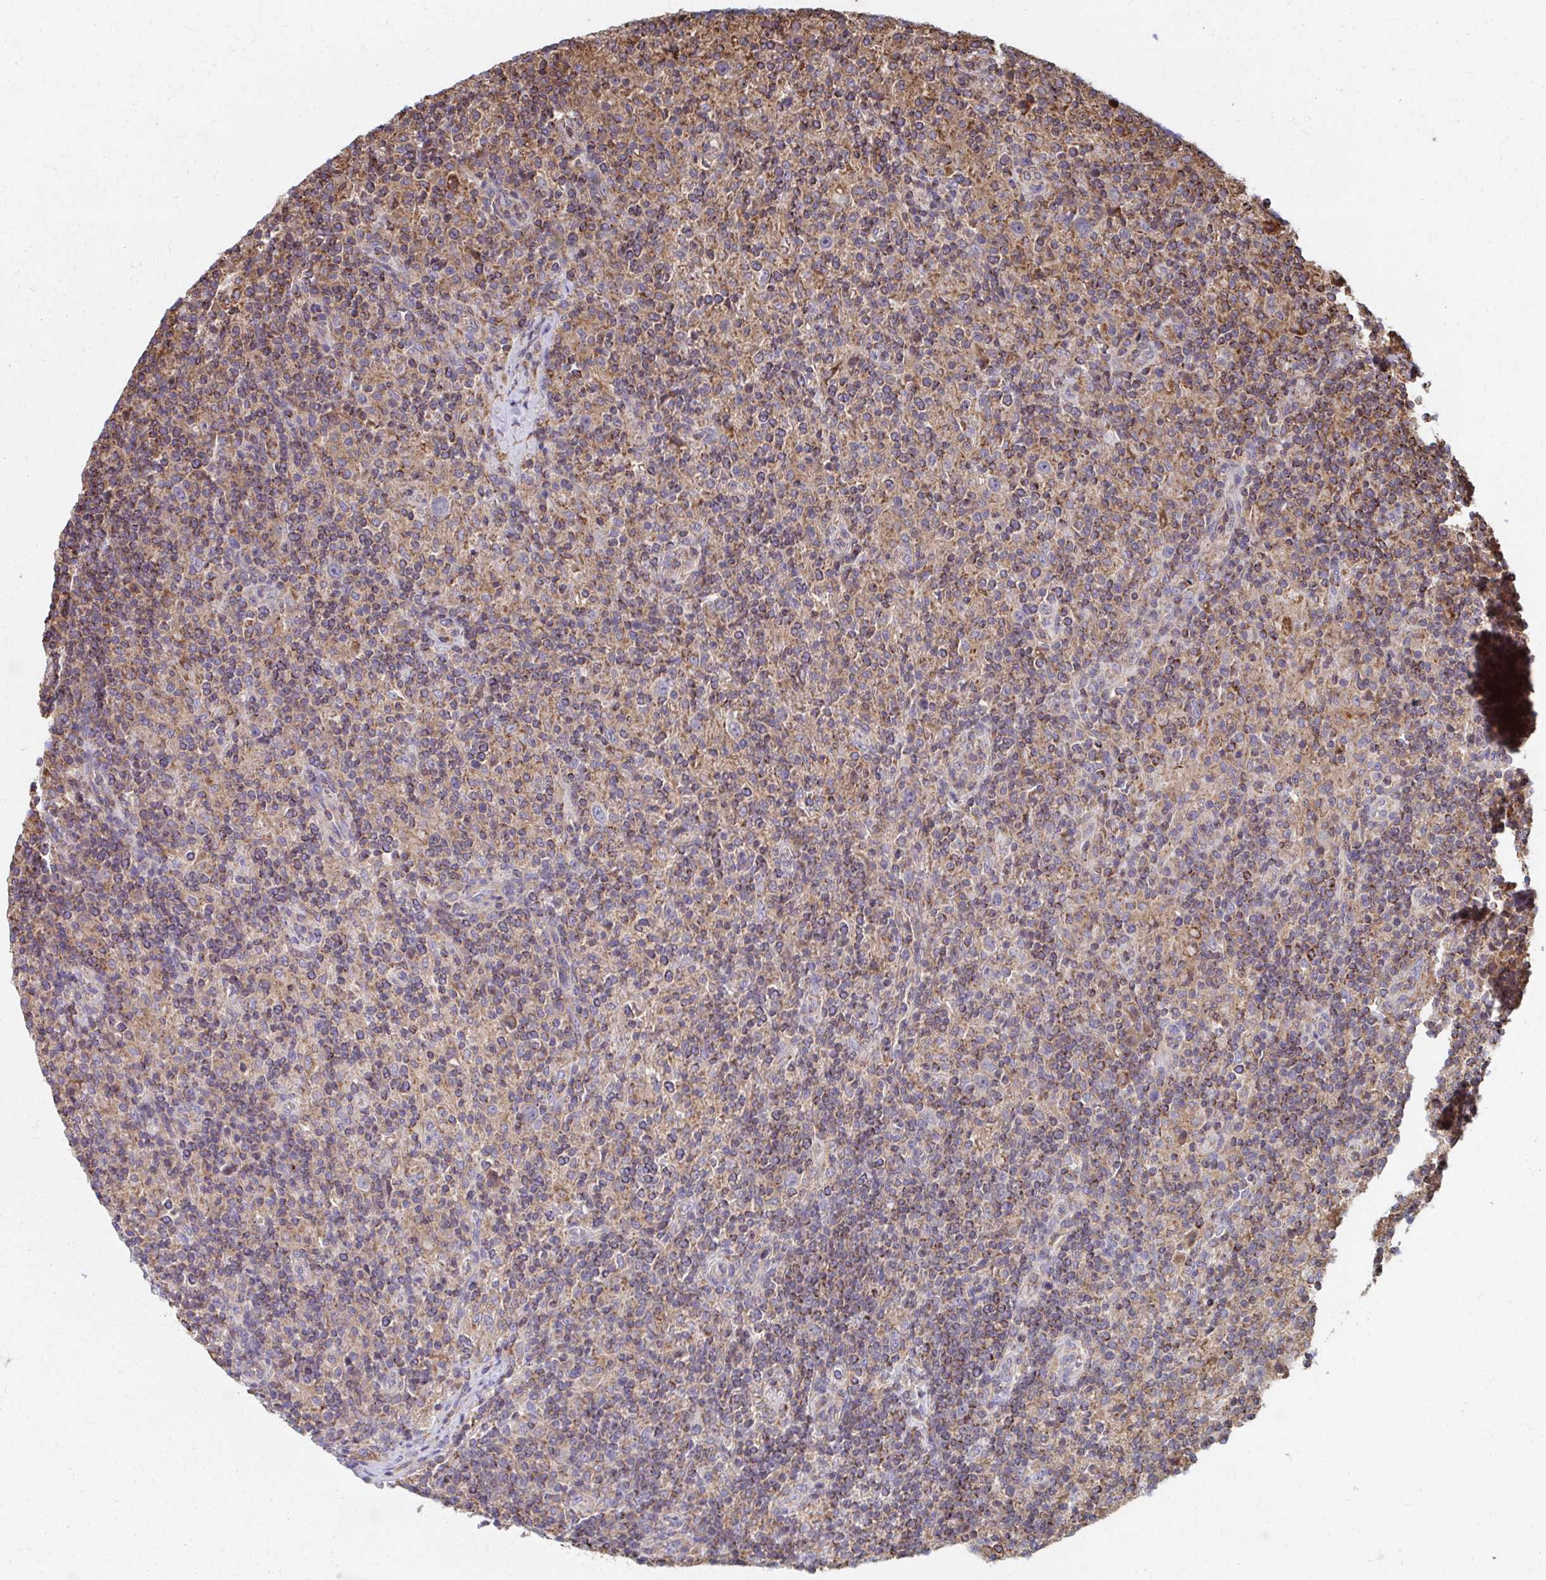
{"staining": {"intensity": "negative", "quantity": "none", "location": "none"}, "tissue": "lymphoma", "cell_type": "Tumor cells", "image_type": "cancer", "snomed": [{"axis": "morphology", "description": "Hodgkin's disease, NOS"}, {"axis": "topography", "description": "Lymph node"}], "caption": "Immunohistochemical staining of human lymphoma exhibits no significant expression in tumor cells.", "gene": "KLHL34", "patient": {"sex": "male", "age": 70}}